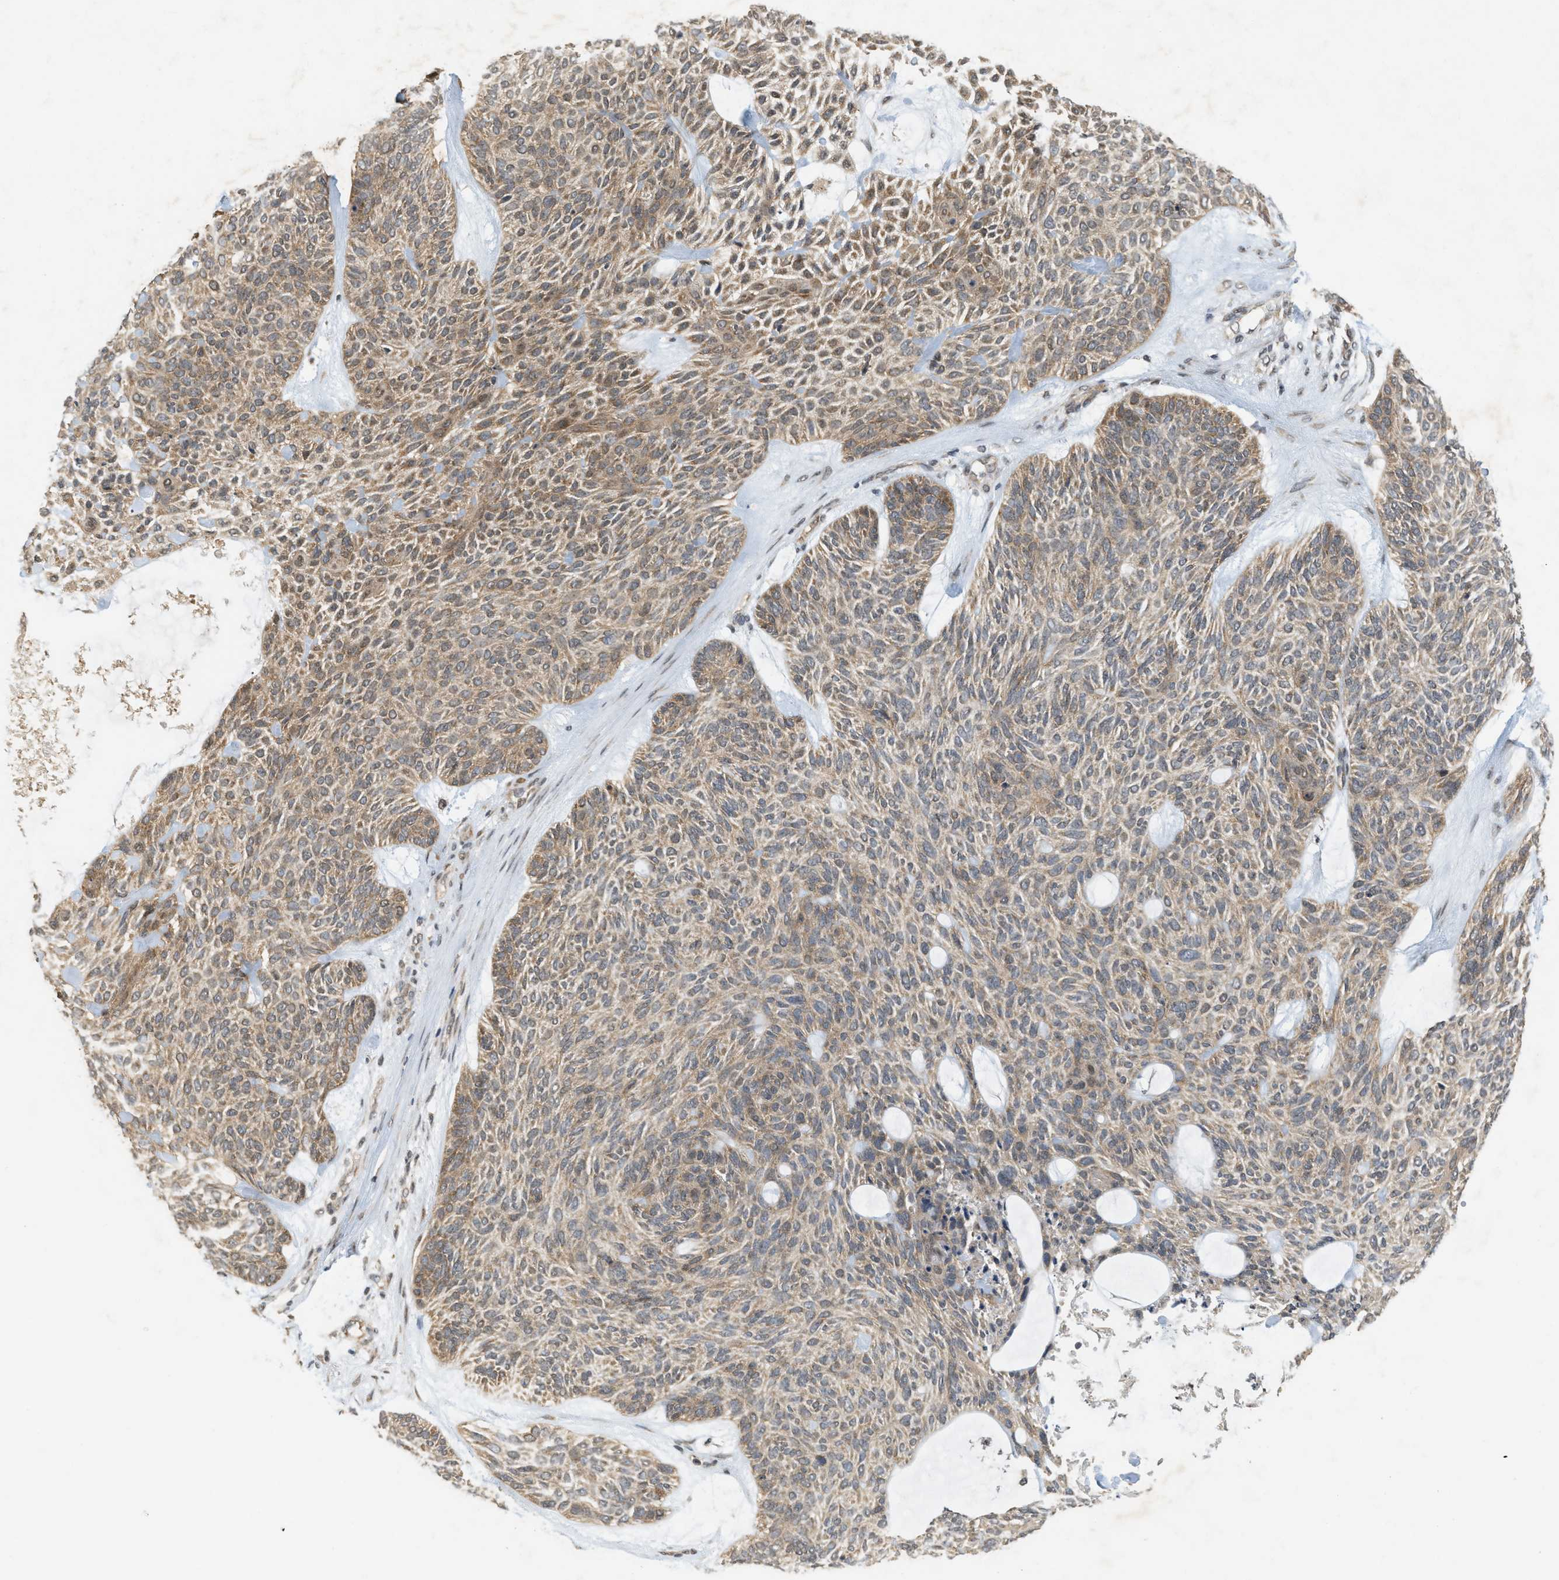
{"staining": {"intensity": "moderate", "quantity": ">75%", "location": "cytoplasmic/membranous"}, "tissue": "skin cancer", "cell_type": "Tumor cells", "image_type": "cancer", "snomed": [{"axis": "morphology", "description": "Basal cell carcinoma"}, {"axis": "topography", "description": "Skin"}], "caption": "Protein staining of skin cancer tissue exhibits moderate cytoplasmic/membranous staining in approximately >75% of tumor cells. (IHC, brightfield microscopy, high magnification).", "gene": "PRKD1", "patient": {"sex": "male", "age": 55}}